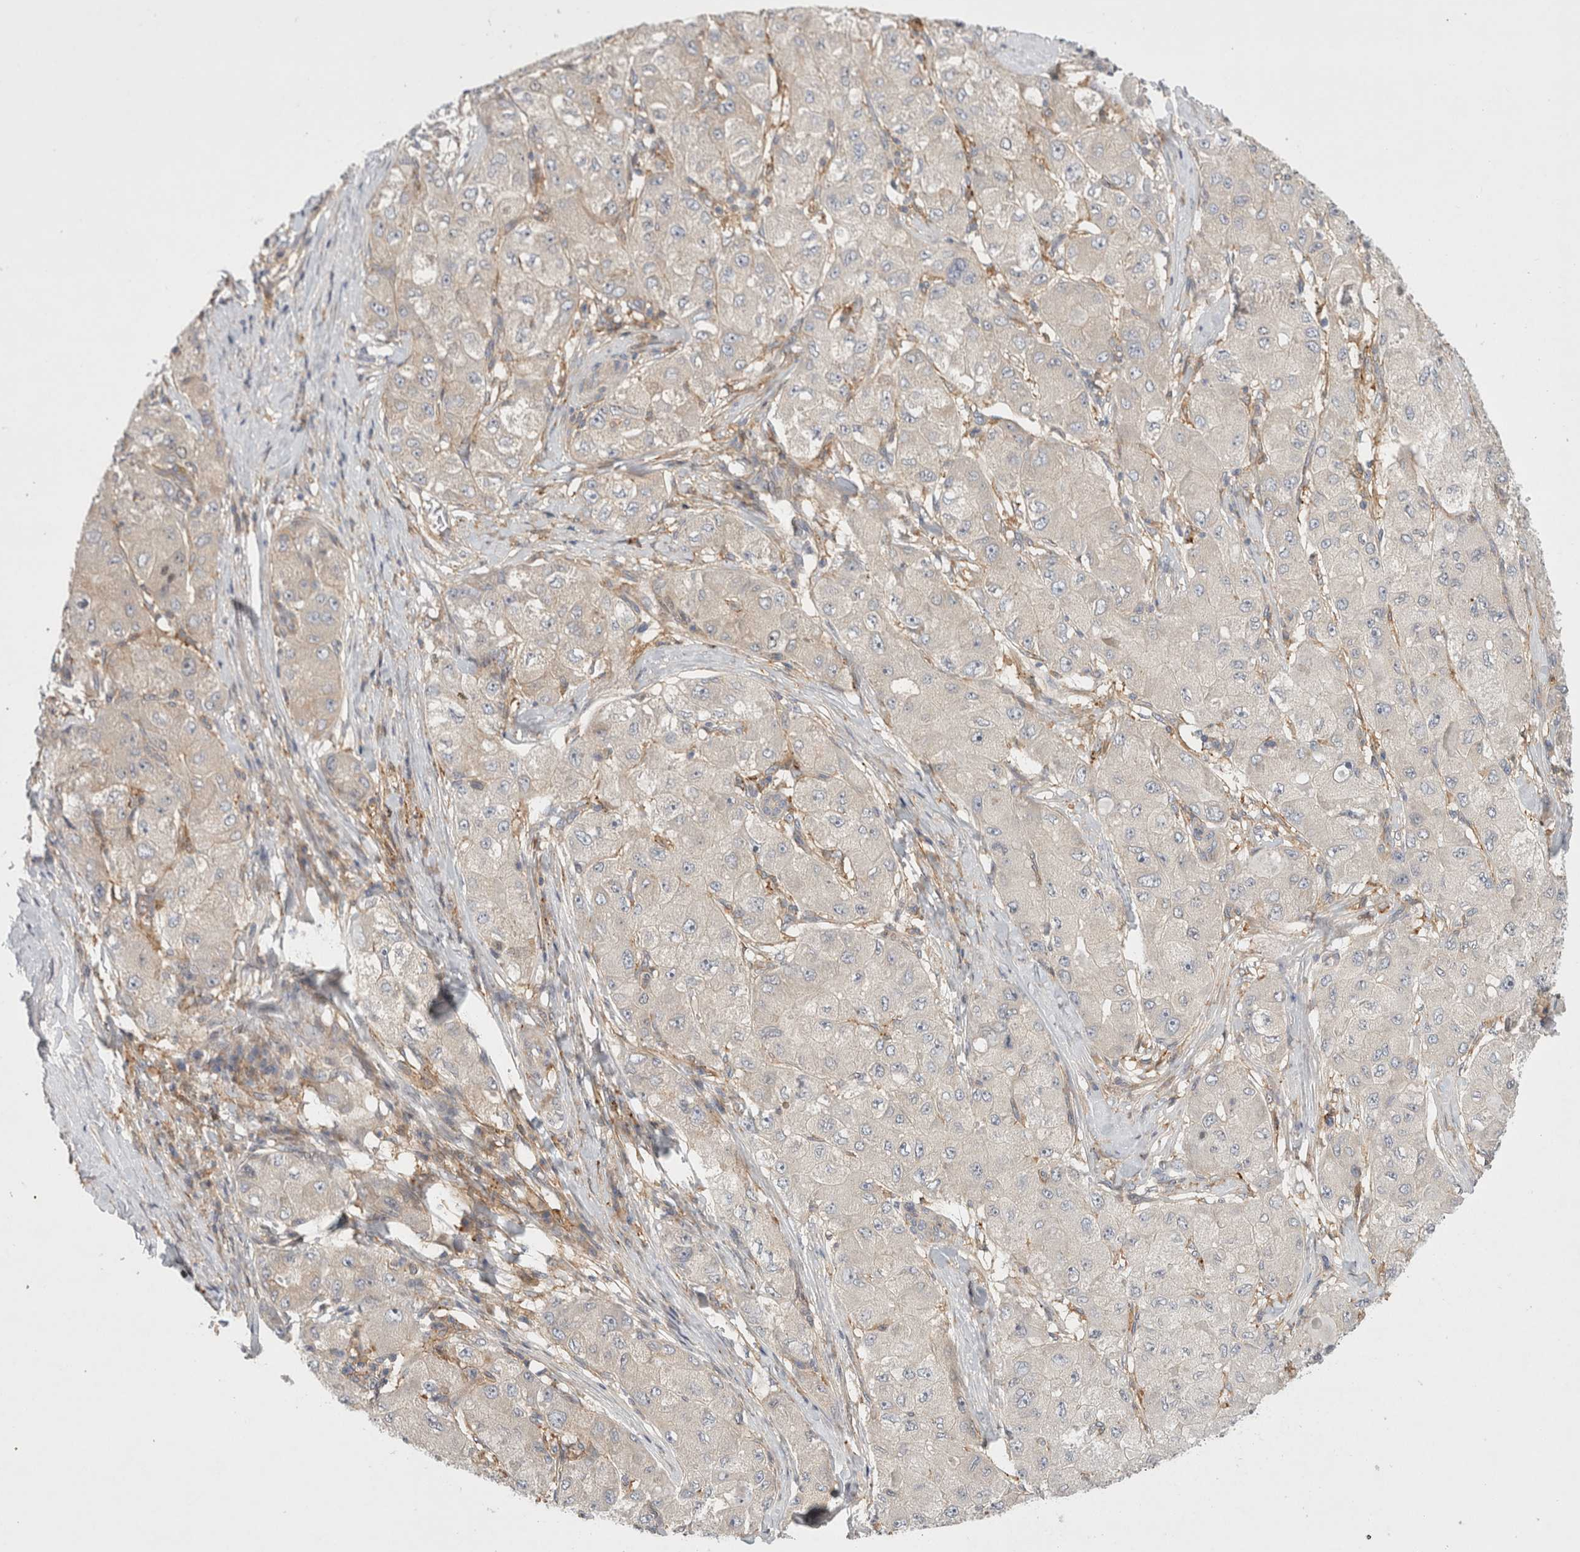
{"staining": {"intensity": "weak", "quantity": "<25%", "location": "cytoplasmic/membranous"}, "tissue": "liver cancer", "cell_type": "Tumor cells", "image_type": "cancer", "snomed": [{"axis": "morphology", "description": "Carcinoma, Hepatocellular, NOS"}, {"axis": "topography", "description": "Liver"}], "caption": "Immunohistochemistry of liver cancer exhibits no expression in tumor cells.", "gene": "CDCA7L", "patient": {"sex": "male", "age": 80}}